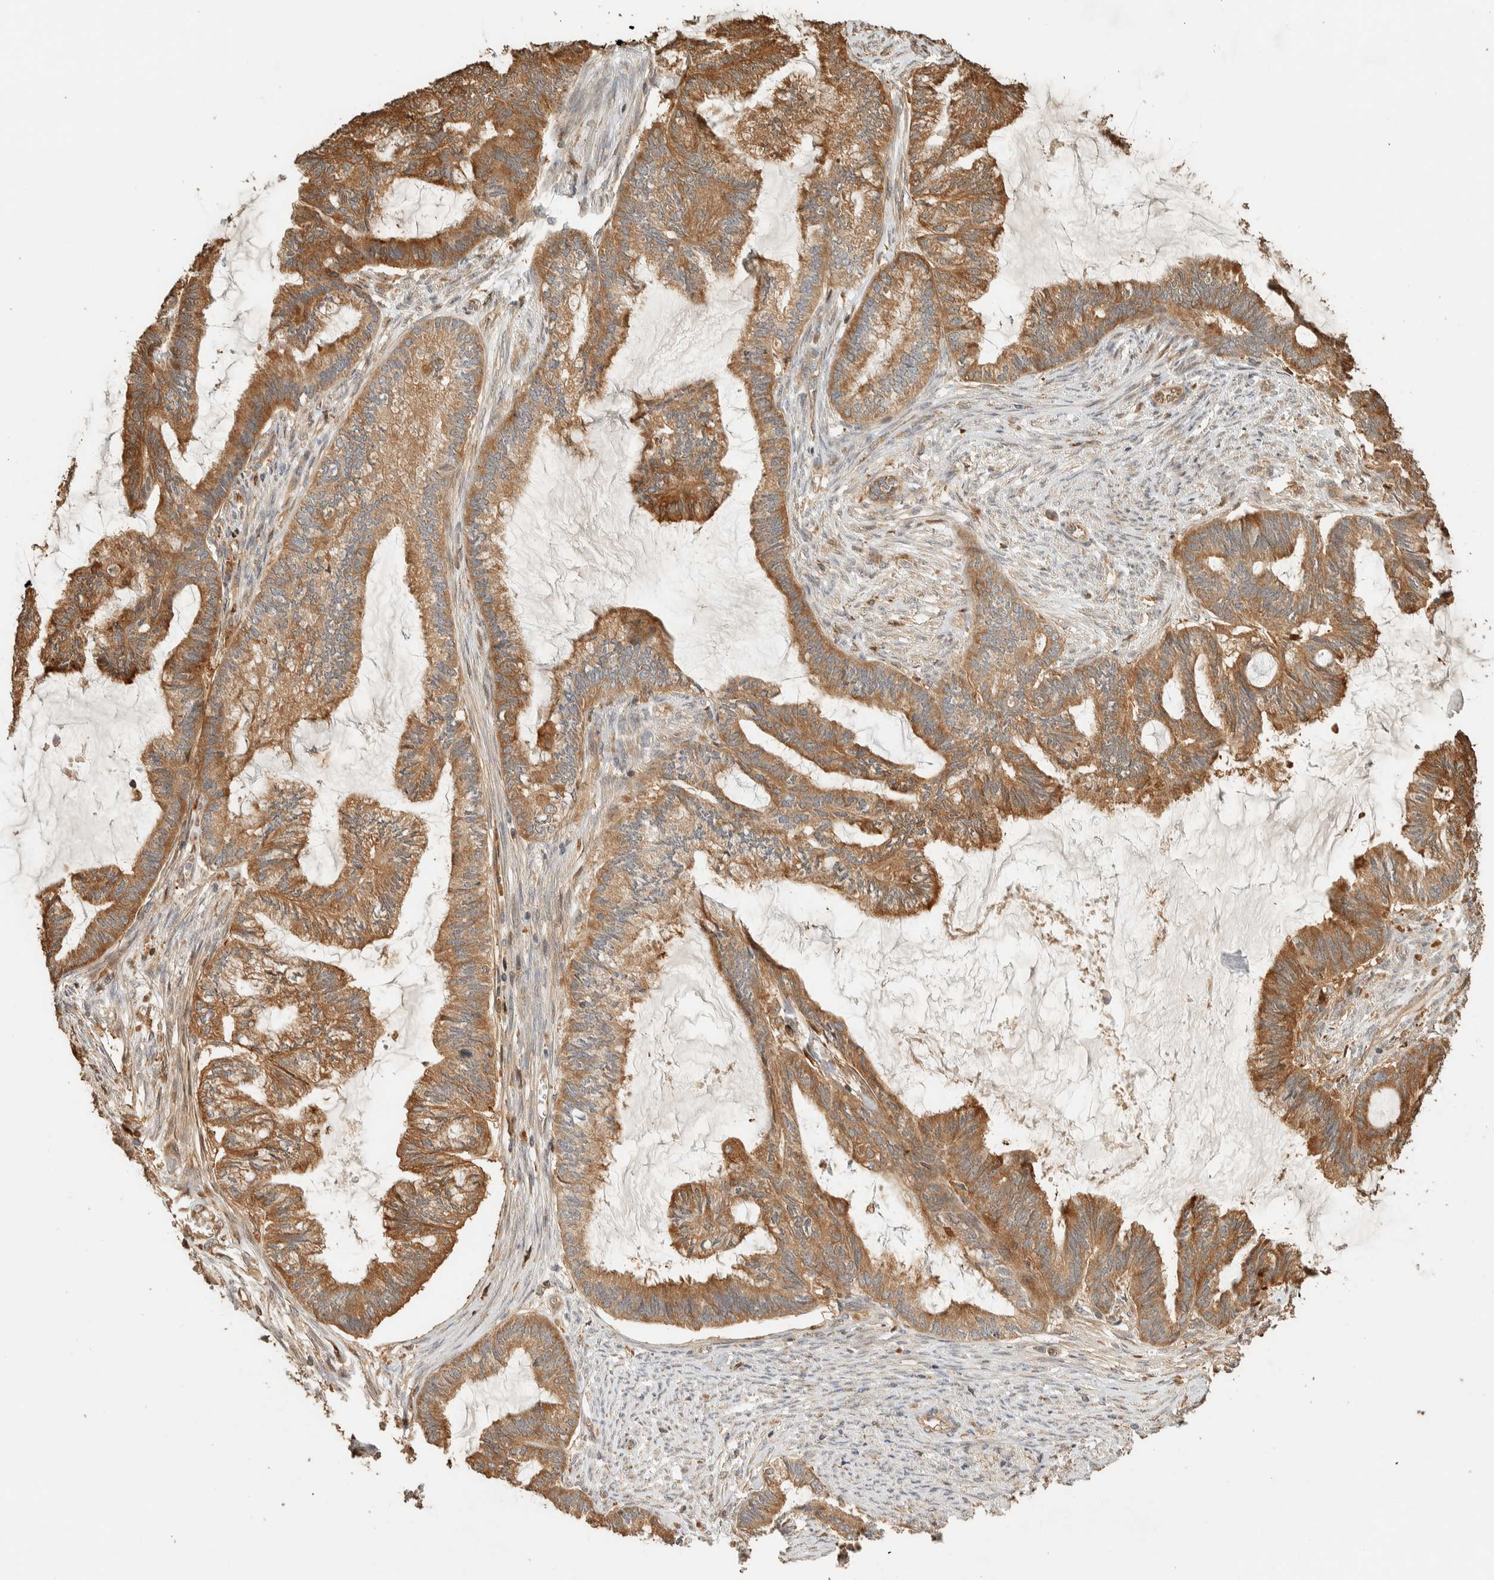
{"staining": {"intensity": "moderate", "quantity": ">75%", "location": "cytoplasmic/membranous"}, "tissue": "endometrial cancer", "cell_type": "Tumor cells", "image_type": "cancer", "snomed": [{"axis": "morphology", "description": "Adenocarcinoma, NOS"}, {"axis": "topography", "description": "Endometrium"}], "caption": "The immunohistochemical stain highlights moderate cytoplasmic/membranous positivity in tumor cells of endometrial cancer (adenocarcinoma) tissue. (DAB (3,3'-diaminobenzidine) = brown stain, brightfield microscopy at high magnification).", "gene": "EXOC7", "patient": {"sex": "female", "age": 86}}